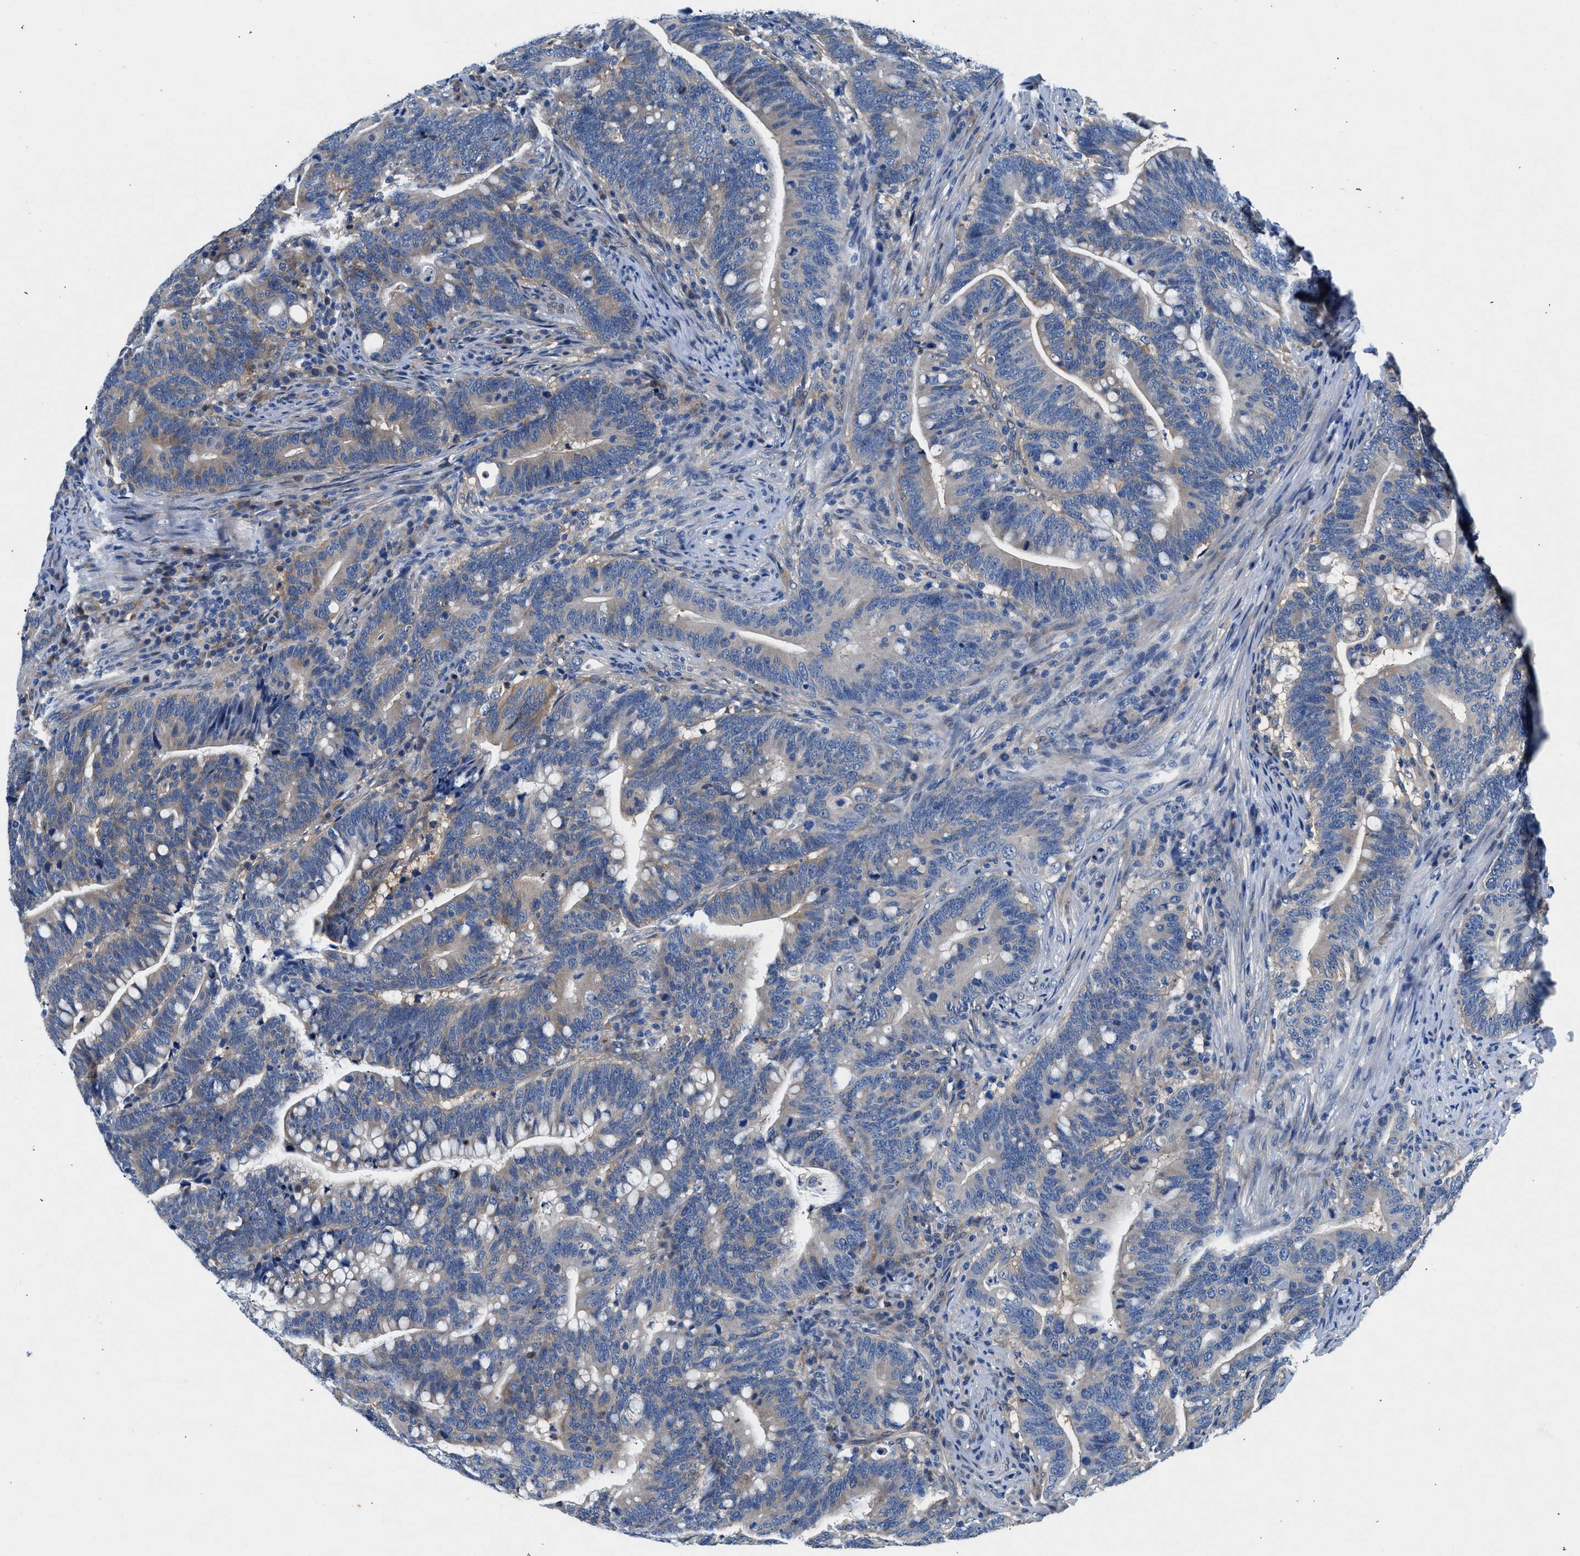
{"staining": {"intensity": "moderate", "quantity": "<25%", "location": "cytoplasmic/membranous"}, "tissue": "colorectal cancer", "cell_type": "Tumor cells", "image_type": "cancer", "snomed": [{"axis": "morphology", "description": "Normal tissue, NOS"}, {"axis": "morphology", "description": "Adenocarcinoma, NOS"}, {"axis": "topography", "description": "Colon"}], "caption": "Tumor cells display moderate cytoplasmic/membranous staining in about <25% of cells in colorectal cancer (adenocarcinoma).", "gene": "COPS2", "patient": {"sex": "female", "age": 66}}